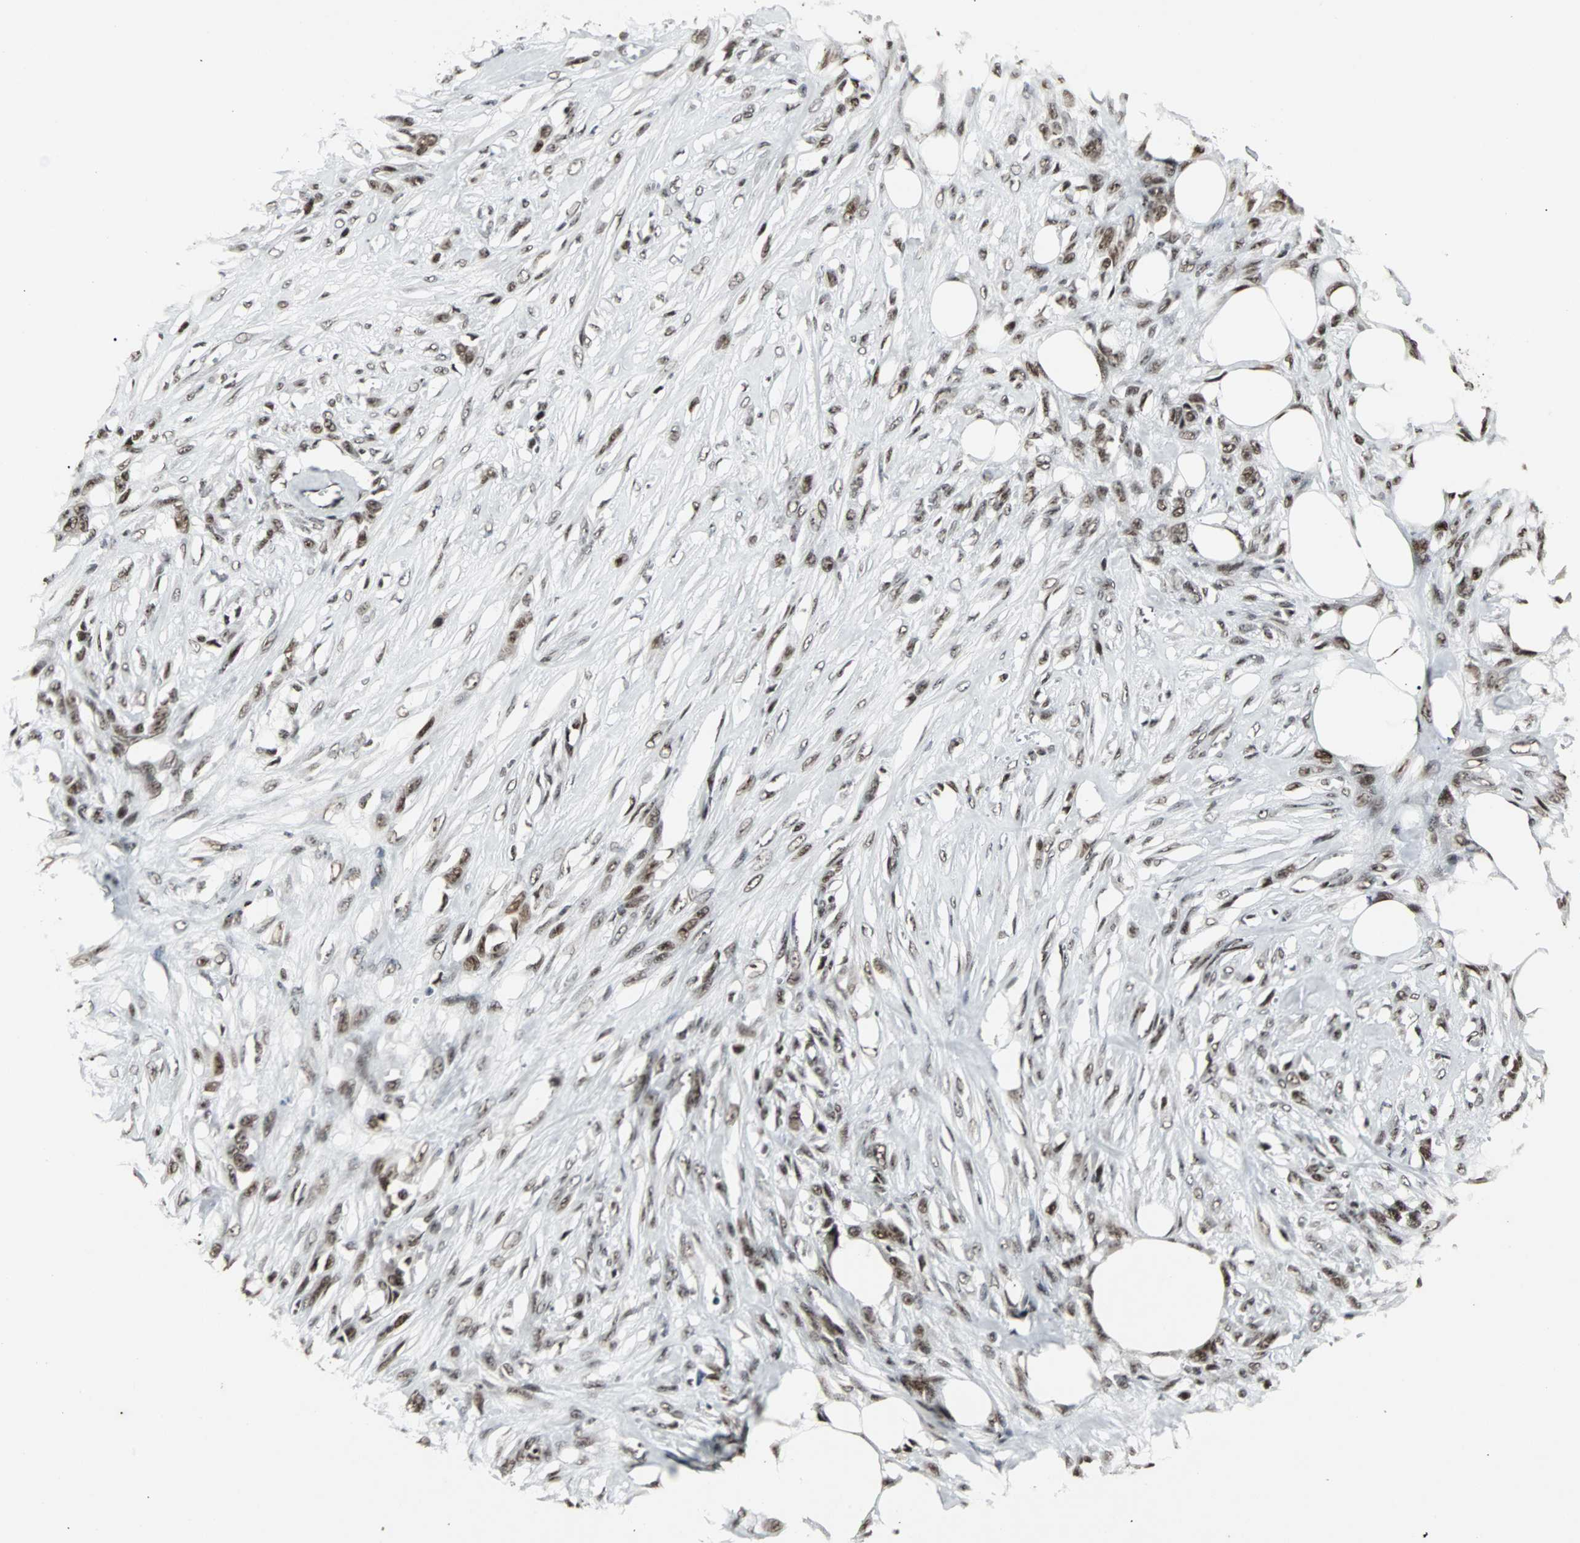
{"staining": {"intensity": "moderate", "quantity": ">75%", "location": "nuclear"}, "tissue": "skin cancer", "cell_type": "Tumor cells", "image_type": "cancer", "snomed": [{"axis": "morphology", "description": "Normal tissue, NOS"}, {"axis": "morphology", "description": "Squamous cell carcinoma, NOS"}, {"axis": "topography", "description": "Skin"}], "caption": "Immunohistochemistry staining of skin cancer, which displays medium levels of moderate nuclear expression in about >75% of tumor cells indicating moderate nuclear protein positivity. The staining was performed using DAB (brown) for protein detection and nuclei were counterstained in hematoxylin (blue).", "gene": "PNKP", "patient": {"sex": "female", "age": 59}}